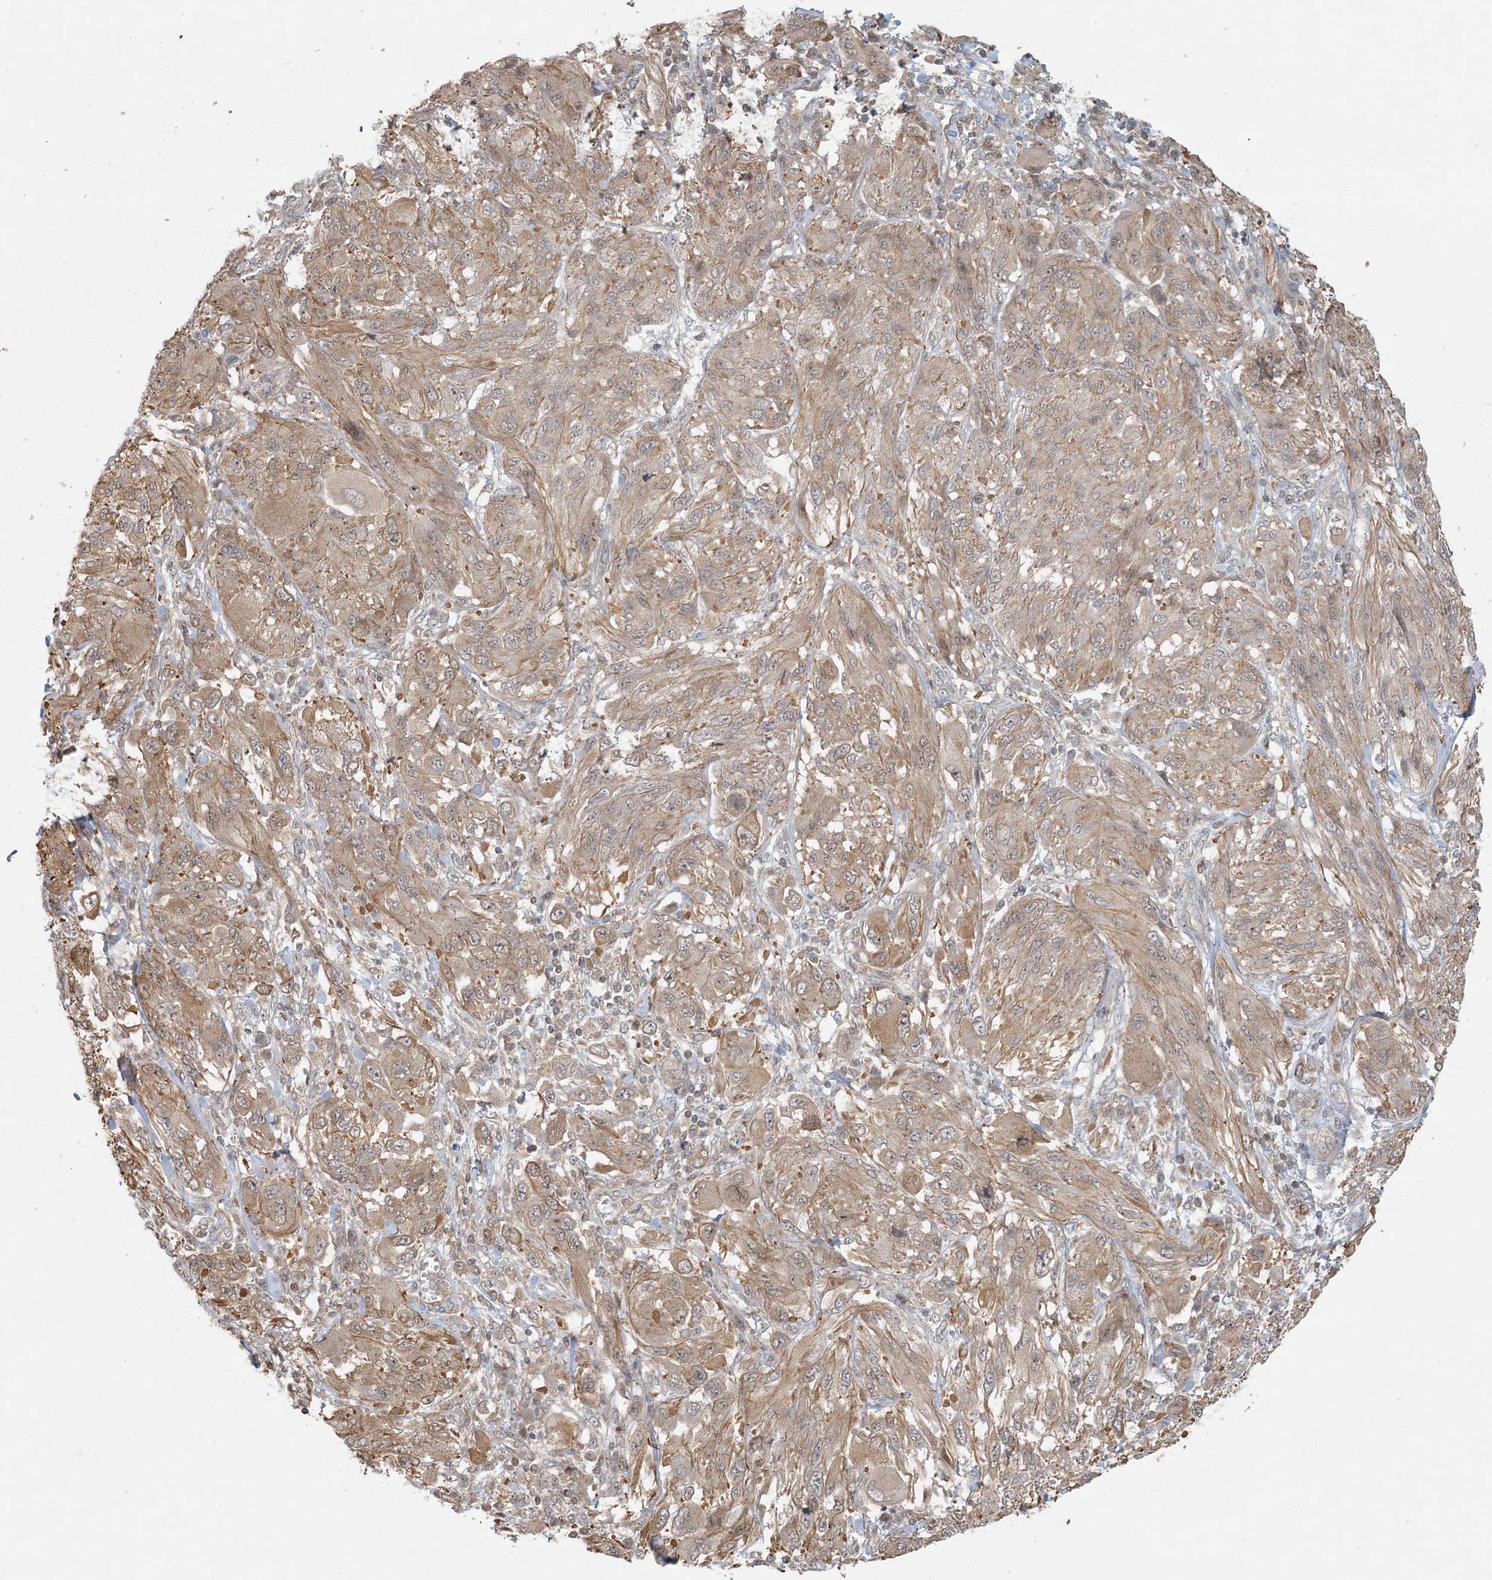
{"staining": {"intensity": "moderate", "quantity": ">75%", "location": "cytoplasmic/membranous"}, "tissue": "melanoma", "cell_type": "Tumor cells", "image_type": "cancer", "snomed": [{"axis": "morphology", "description": "Malignant melanoma, NOS"}, {"axis": "topography", "description": "Skin"}], "caption": "This photomicrograph exhibits immunohistochemistry staining of malignant melanoma, with medium moderate cytoplasmic/membranous expression in about >75% of tumor cells.", "gene": "OBI1", "patient": {"sex": "female", "age": 91}}